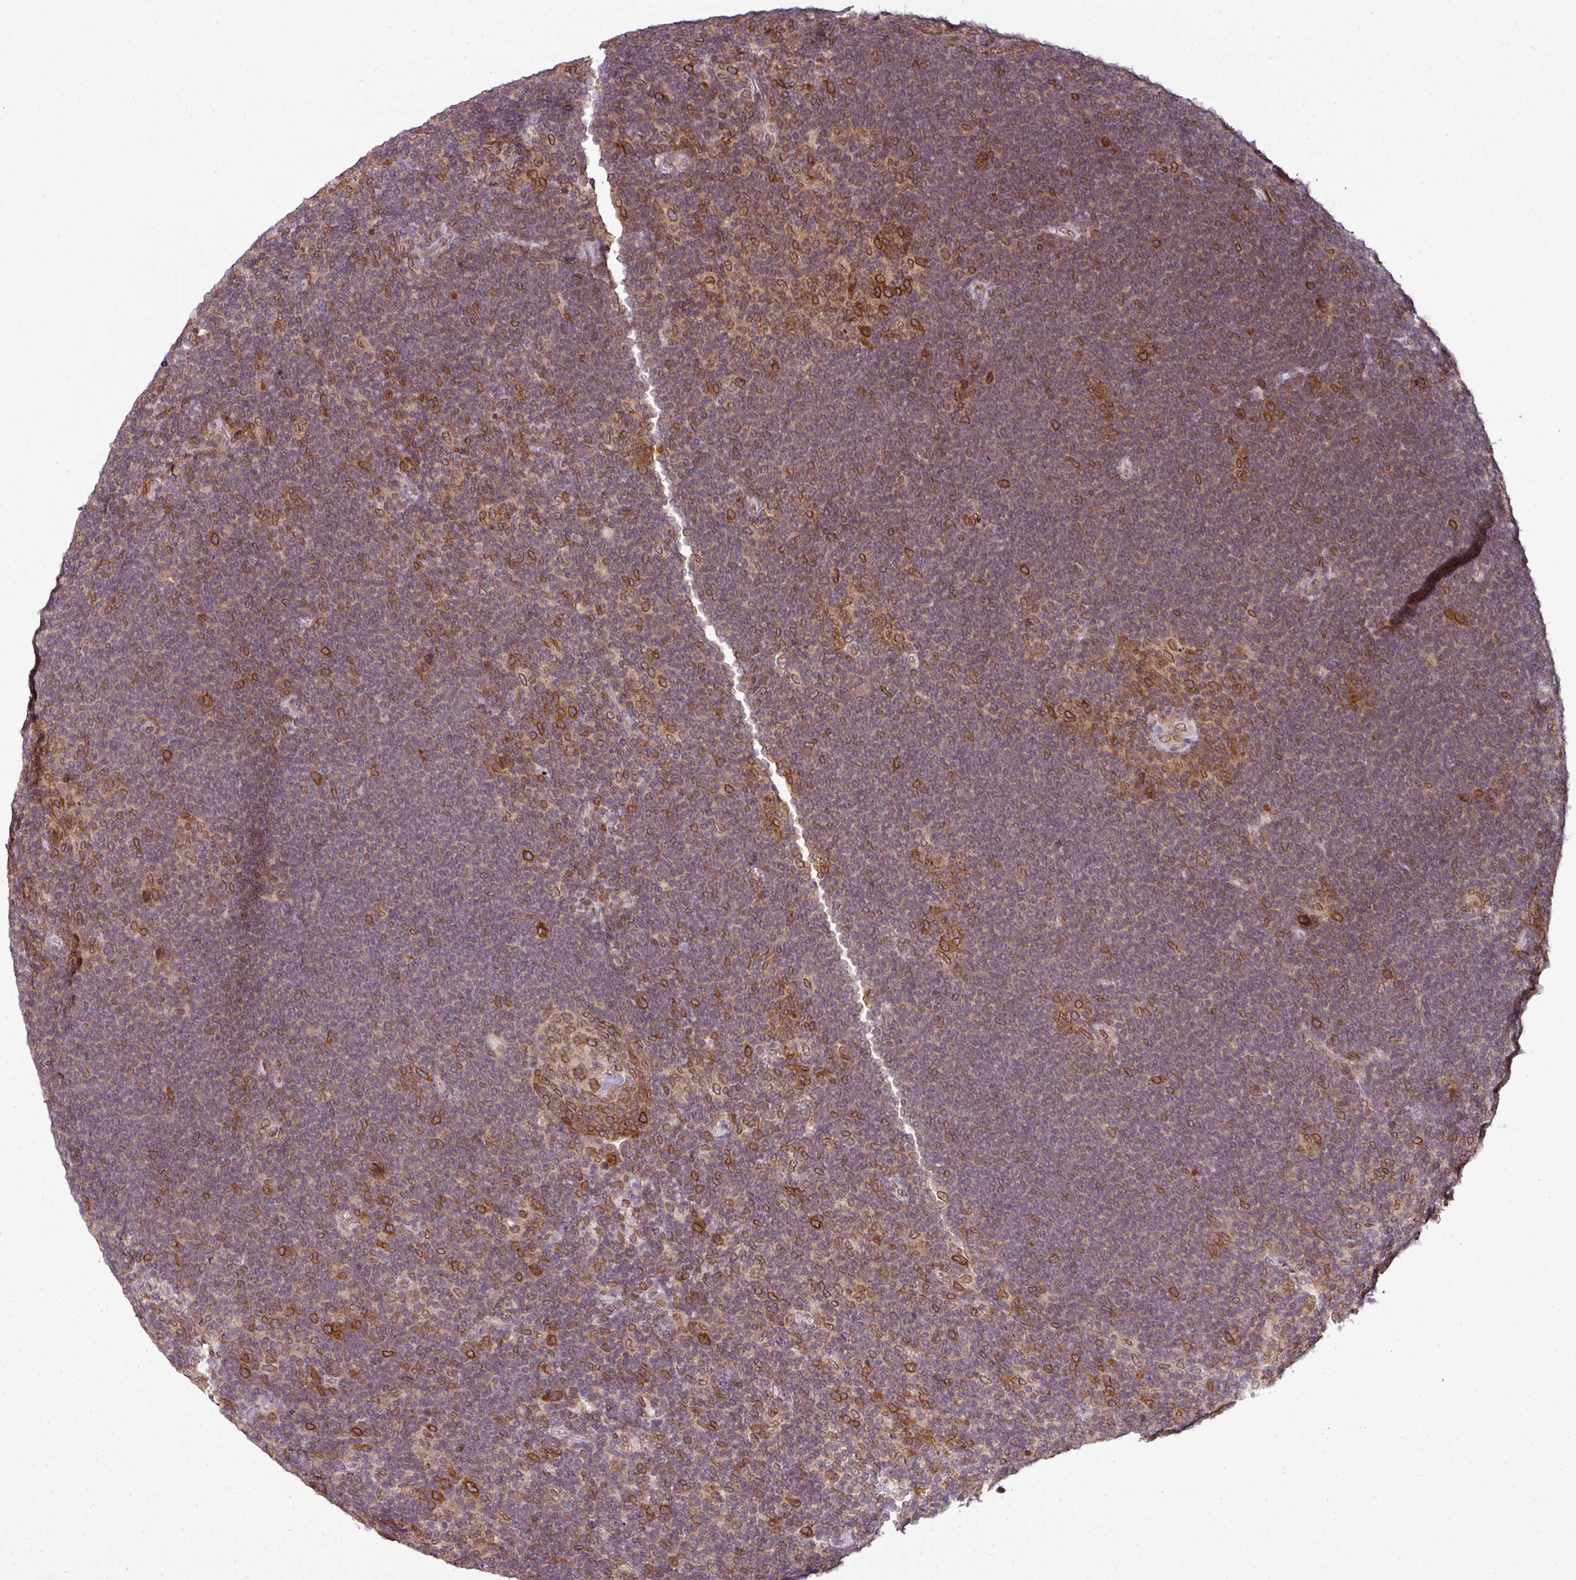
{"staining": {"intensity": "strong", "quantity": ">75%", "location": "cytoplasmic/membranous,nuclear"}, "tissue": "lymphoma", "cell_type": "Tumor cells", "image_type": "cancer", "snomed": [{"axis": "morphology", "description": "Hodgkin's disease, NOS"}, {"axis": "topography", "description": "Lymph node"}], "caption": "There is high levels of strong cytoplasmic/membranous and nuclear expression in tumor cells of Hodgkin's disease, as demonstrated by immunohistochemical staining (brown color).", "gene": "RANGAP1", "patient": {"sex": "female", "age": 57}}